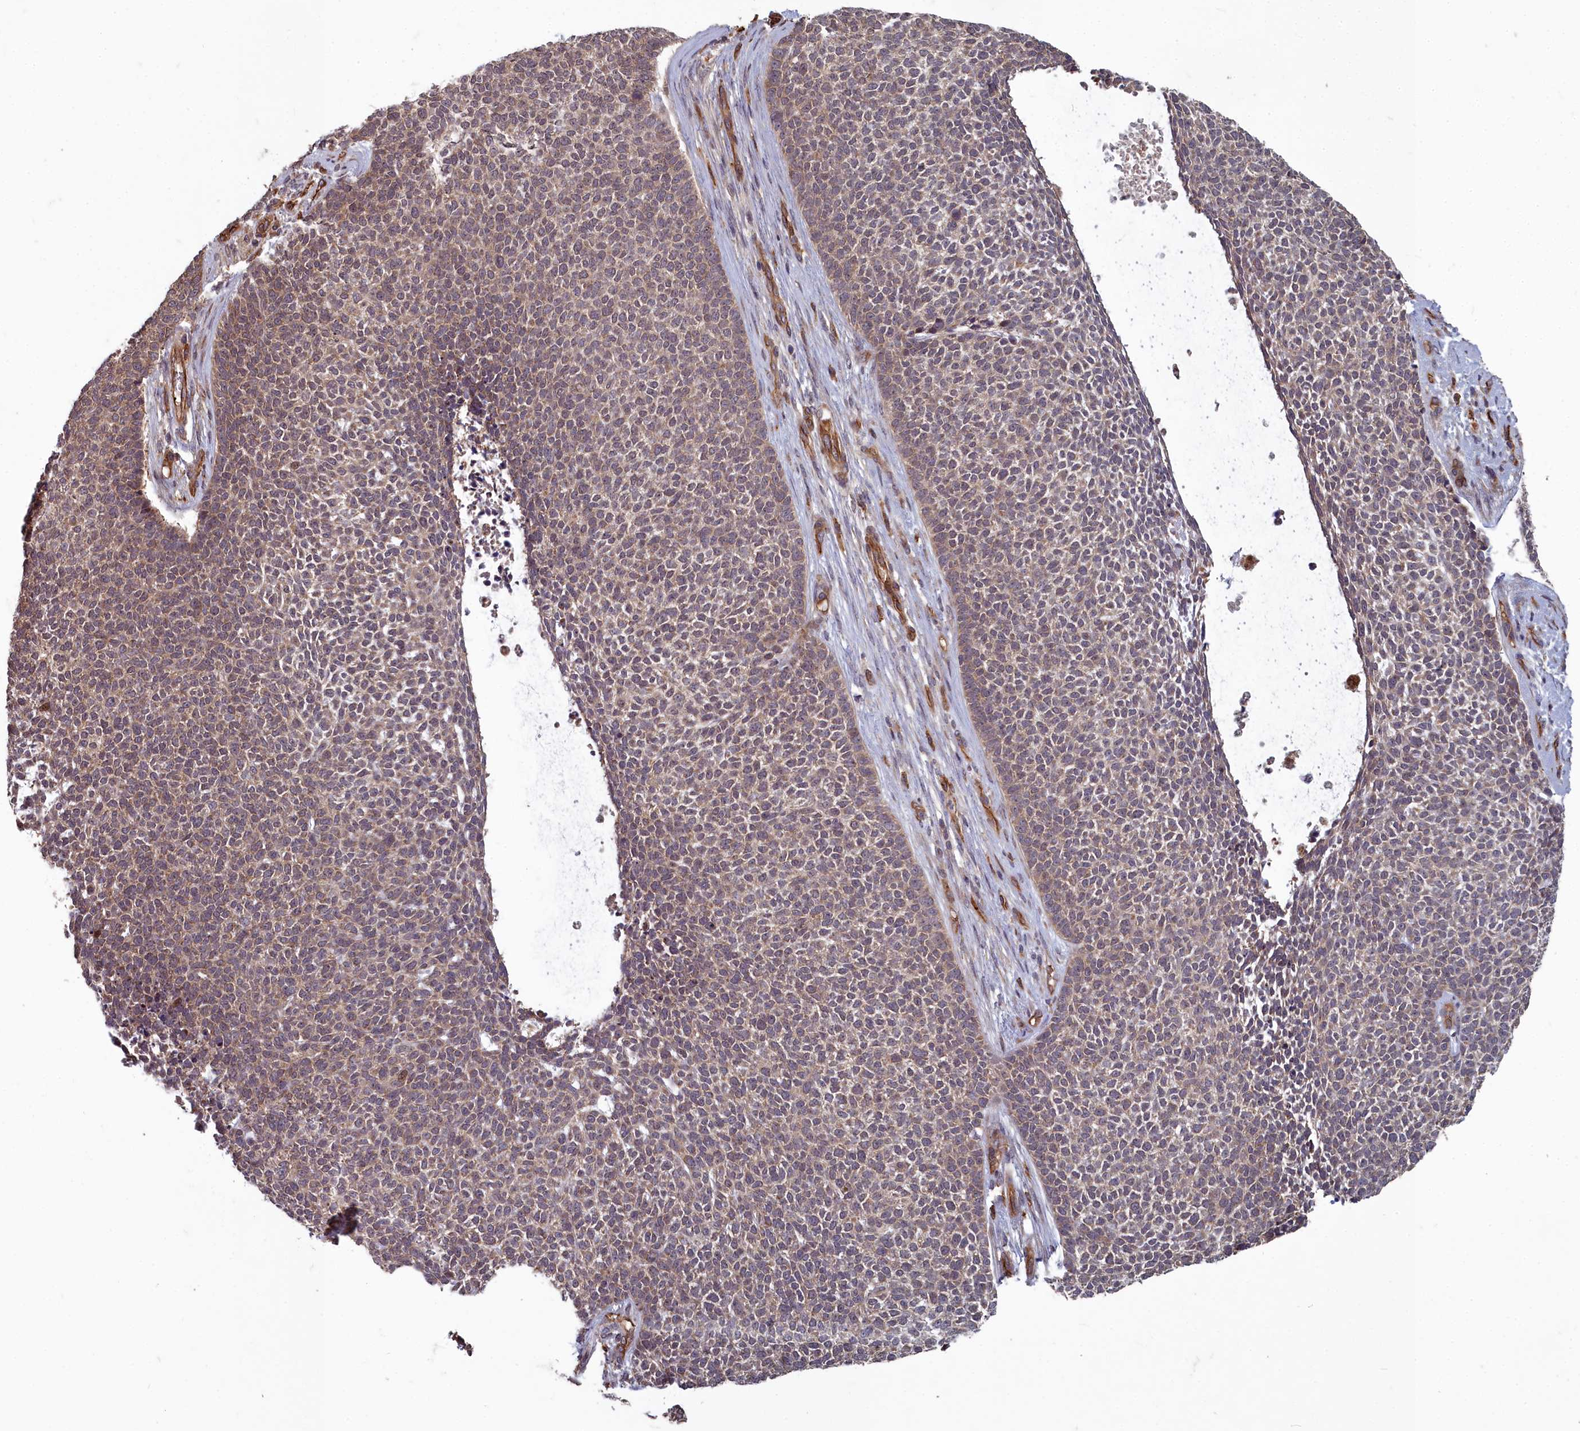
{"staining": {"intensity": "weak", "quantity": ">75%", "location": "cytoplasmic/membranous"}, "tissue": "skin cancer", "cell_type": "Tumor cells", "image_type": "cancer", "snomed": [{"axis": "morphology", "description": "Basal cell carcinoma"}, {"axis": "topography", "description": "Skin"}], "caption": "DAB (3,3'-diaminobenzidine) immunohistochemical staining of human skin cancer shows weak cytoplasmic/membranous protein staining in approximately >75% of tumor cells.", "gene": "TSPYL4", "patient": {"sex": "female", "age": 84}}